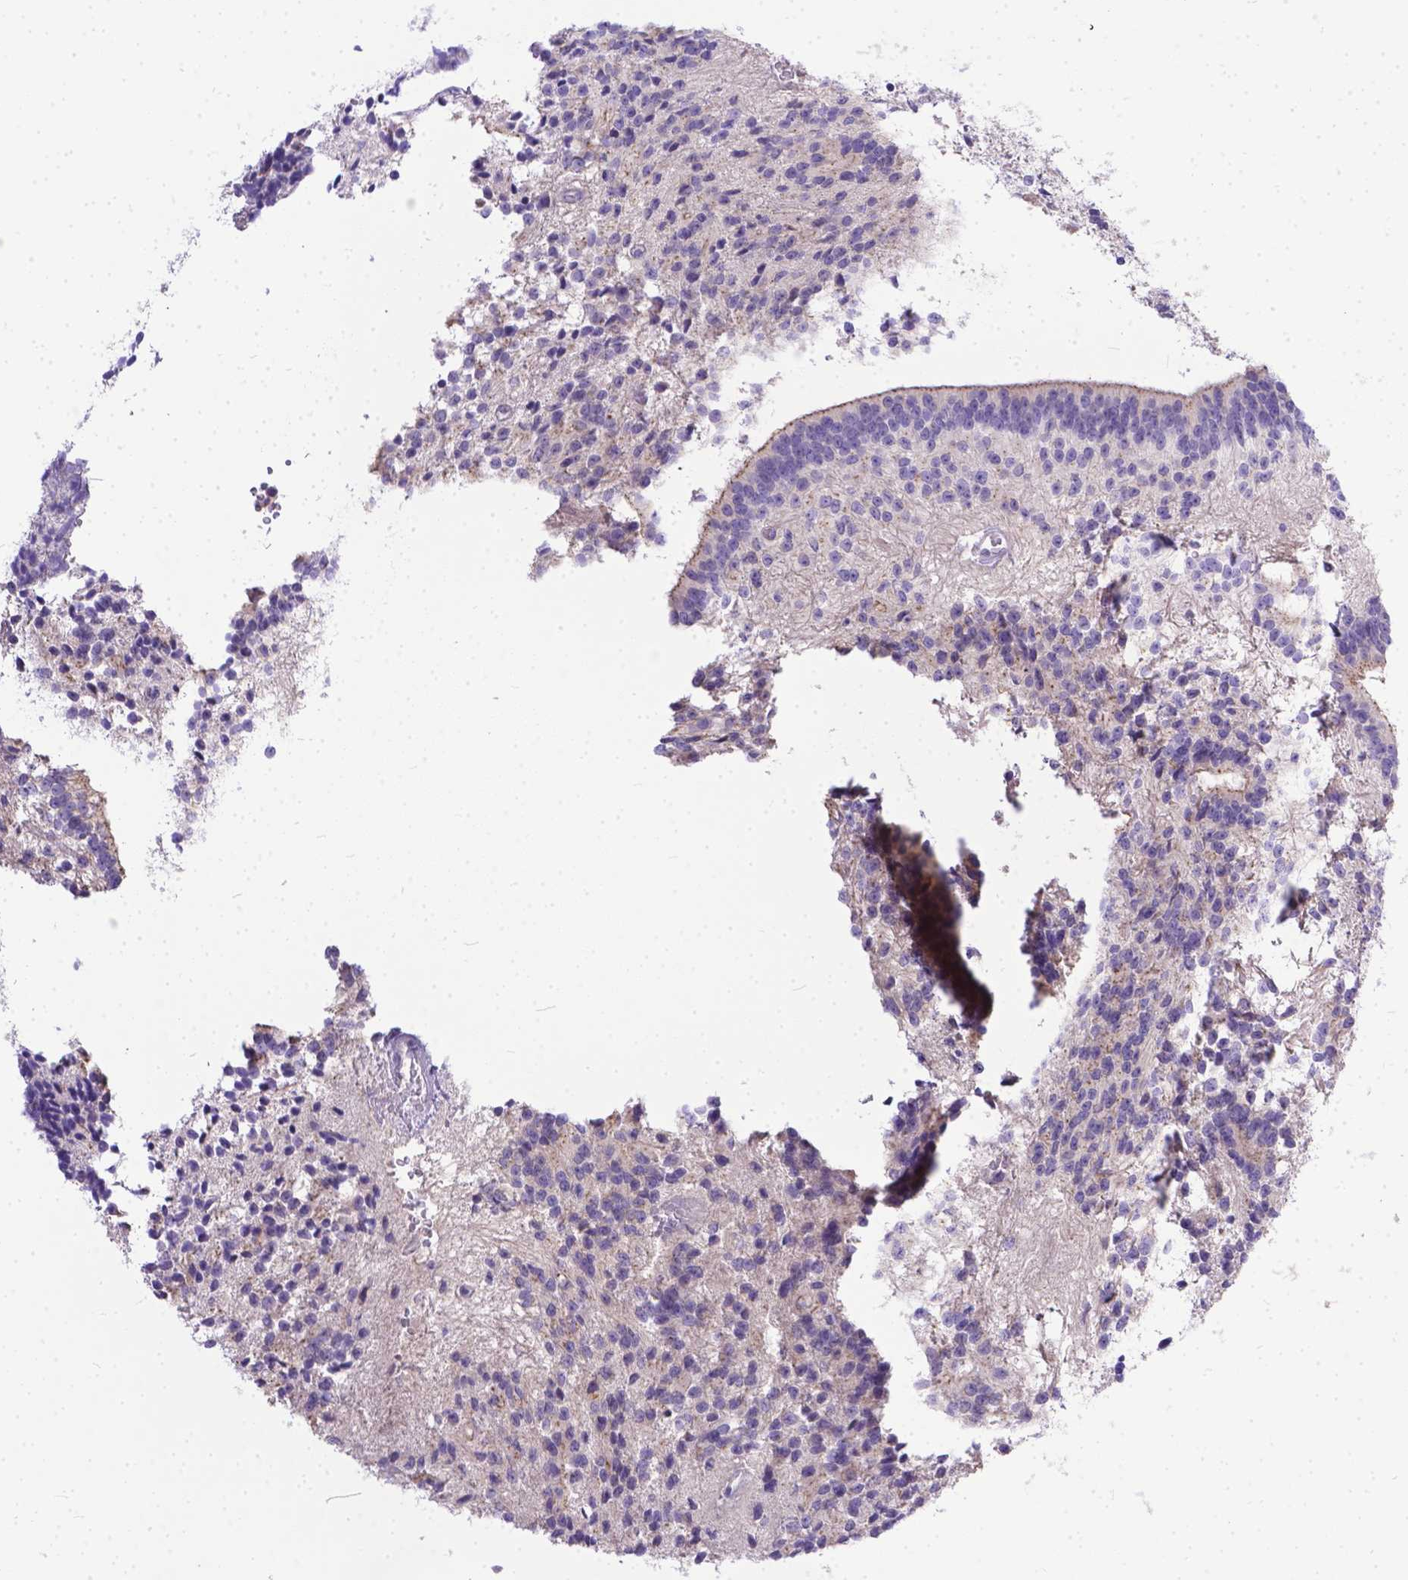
{"staining": {"intensity": "negative", "quantity": "none", "location": "none"}, "tissue": "glioma", "cell_type": "Tumor cells", "image_type": "cancer", "snomed": [{"axis": "morphology", "description": "Glioma, malignant, Low grade"}, {"axis": "topography", "description": "Brain"}], "caption": "Glioma stained for a protein using immunohistochemistry (IHC) shows no expression tumor cells.", "gene": "TTLL6", "patient": {"sex": "male", "age": 31}}